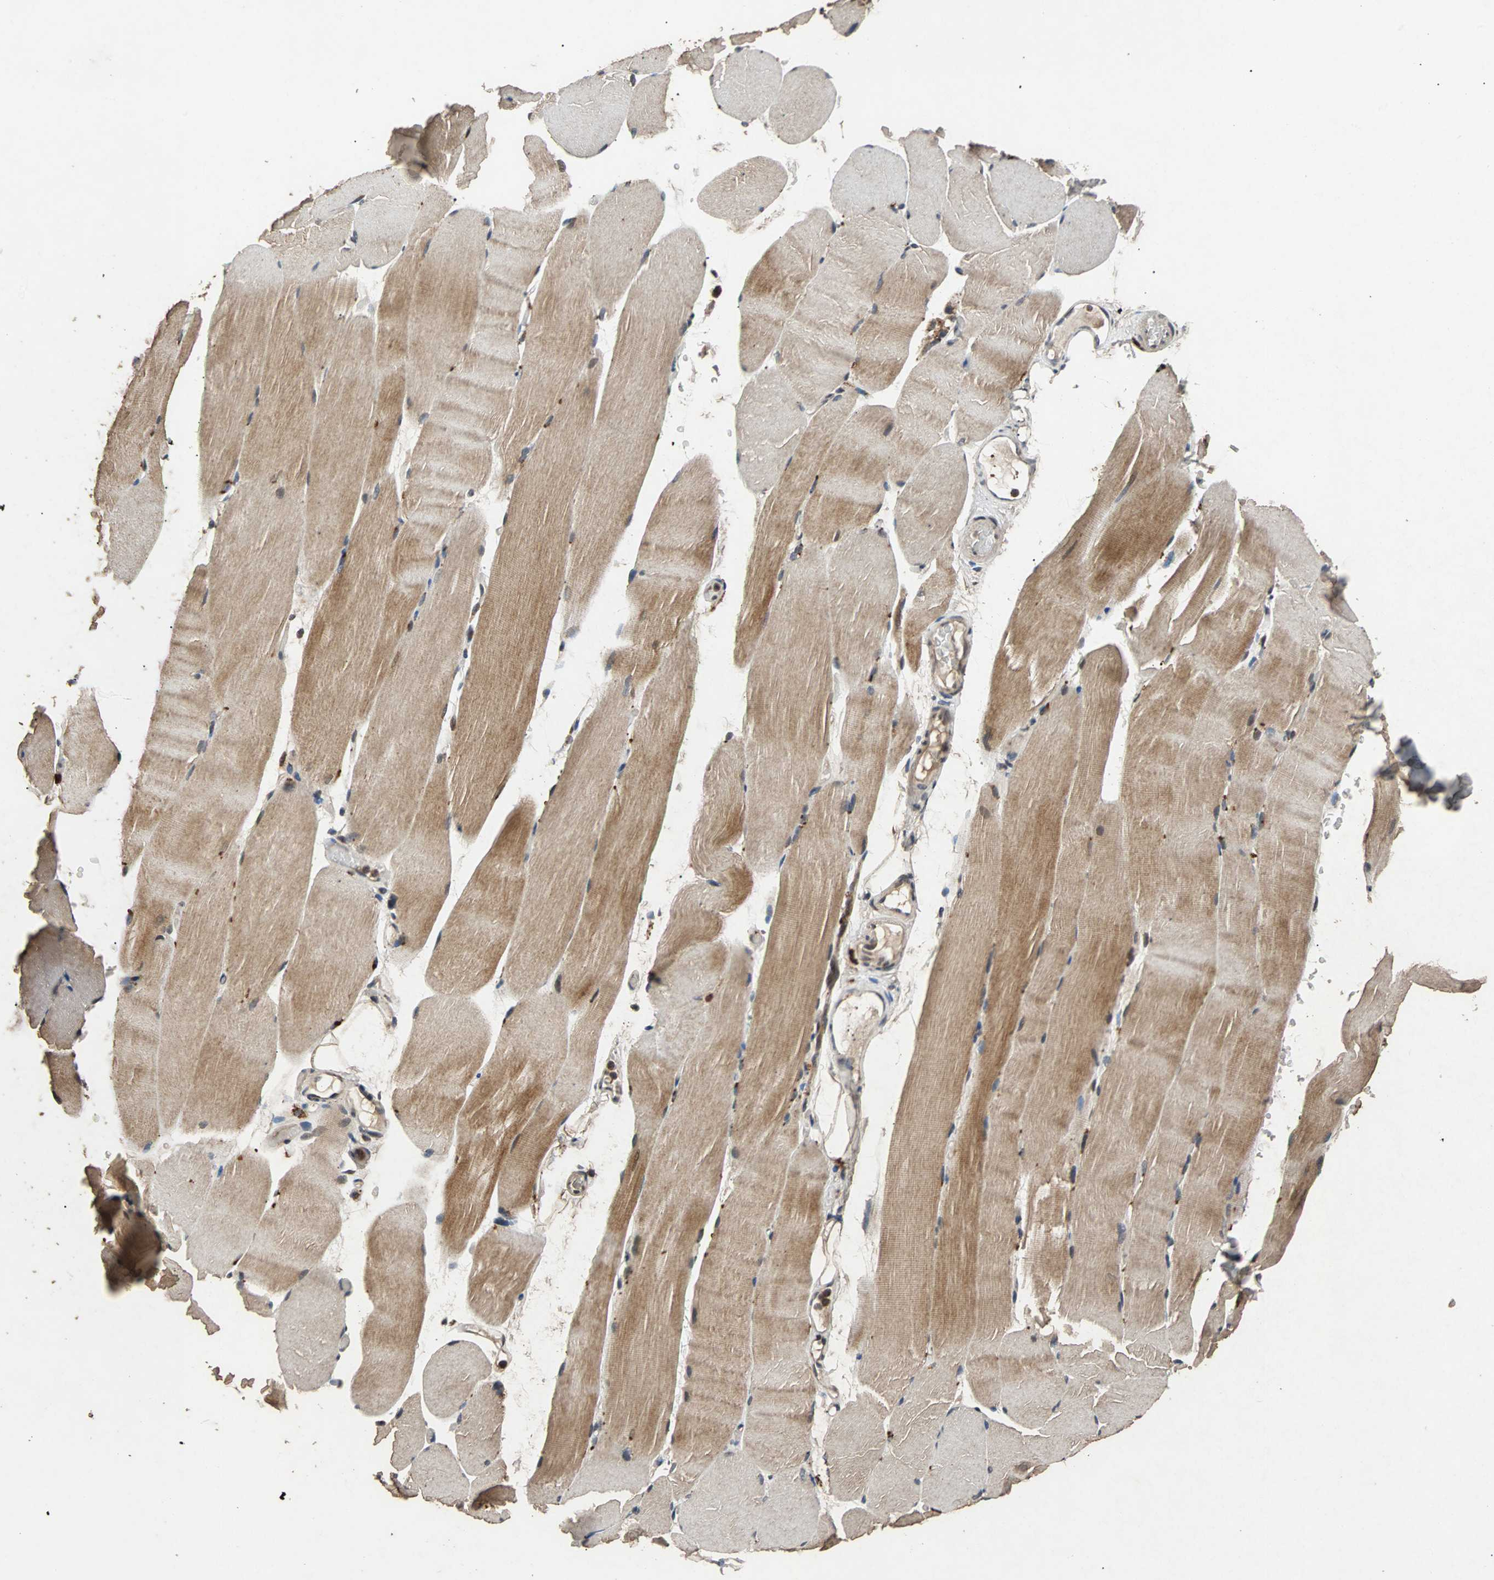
{"staining": {"intensity": "strong", "quantity": ">75%", "location": "cytoplasmic/membranous"}, "tissue": "skeletal muscle", "cell_type": "Myocytes", "image_type": "normal", "snomed": [{"axis": "morphology", "description": "Normal tissue, NOS"}, {"axis": "topography", "description": "Skeletal muscle"}, {"axis": "topography", "description": "Parathyroid gland"}], "caption": "High-magnification brightfield microscopy of normal skeletal muscle stained with DAB (3,3'-diaminobenzidine) (brown) and counterstained with hematoxylin (blue). myocytes exhibit strong cytoplasmic/membranous staining is identified in about>75% of cells. The protein of interest is stained brown, and the nuclei are stained in blue (DAB (3,3'-diaminobenzidine) IHC with brightfield microscopy, high magnification).", "gene": "USP31", "patient": {"sex": "female", "age": 37}}